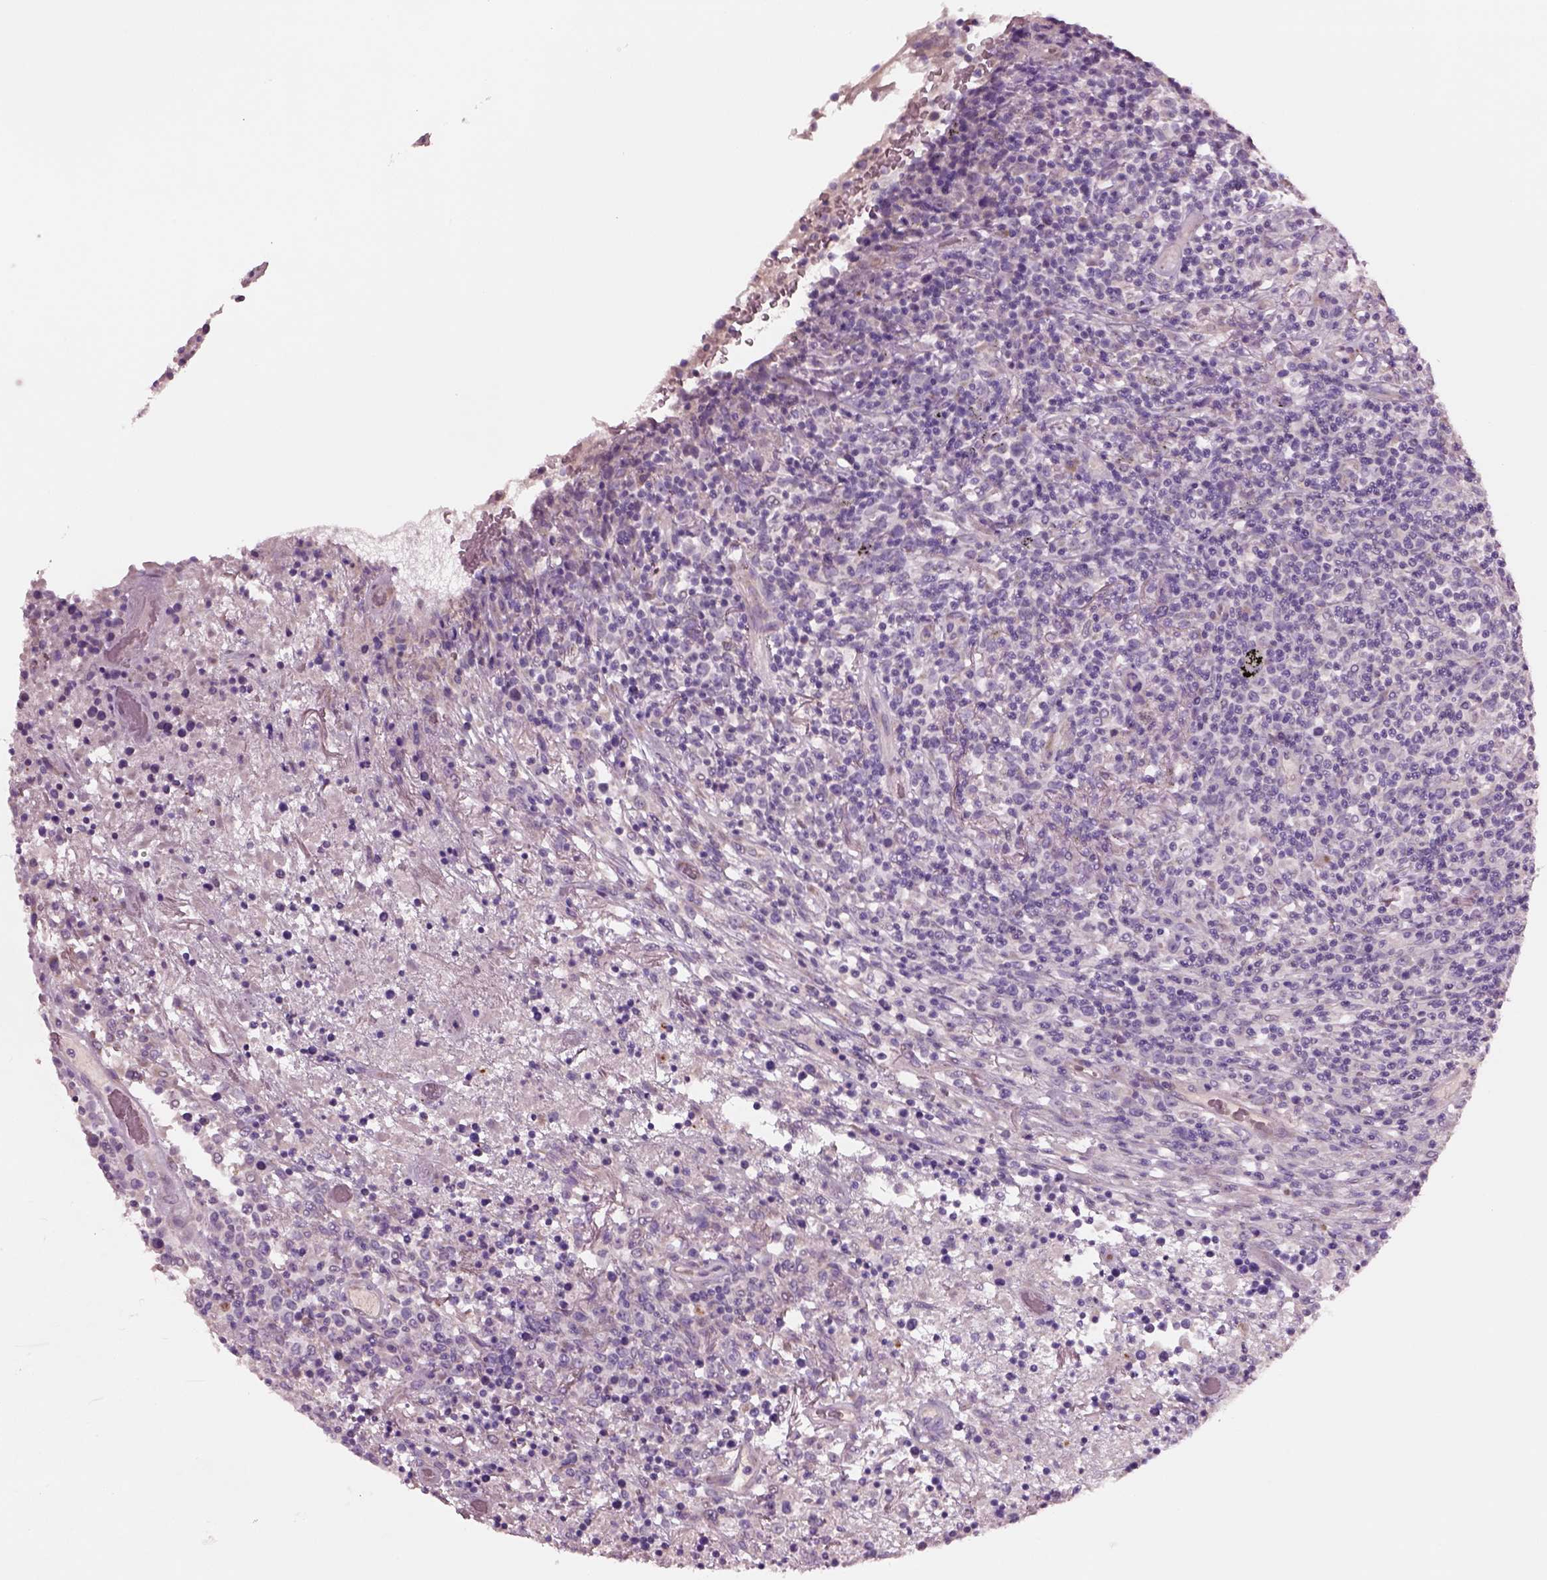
{"staining": {"intensity": "negative", "quantity": "none", "location": "none"}, "tissue": "lymphoma", "cell_type": "Tumor cells", "image_type": "cancer", "snomed": [{"axis": "morphology", "description": "Malignant lymphoma, non-Hodgkin's type, High grade"}, {"axis": "topography", "description": "Lung"}], "caption": "DAB (3,3'-diaminobenzidine) immunohistochemical staining of human lymphoma reveals no significant expression in tumor cells.", "gene": "PLPP7", "patient": {"sex": "male", "age": 79}}